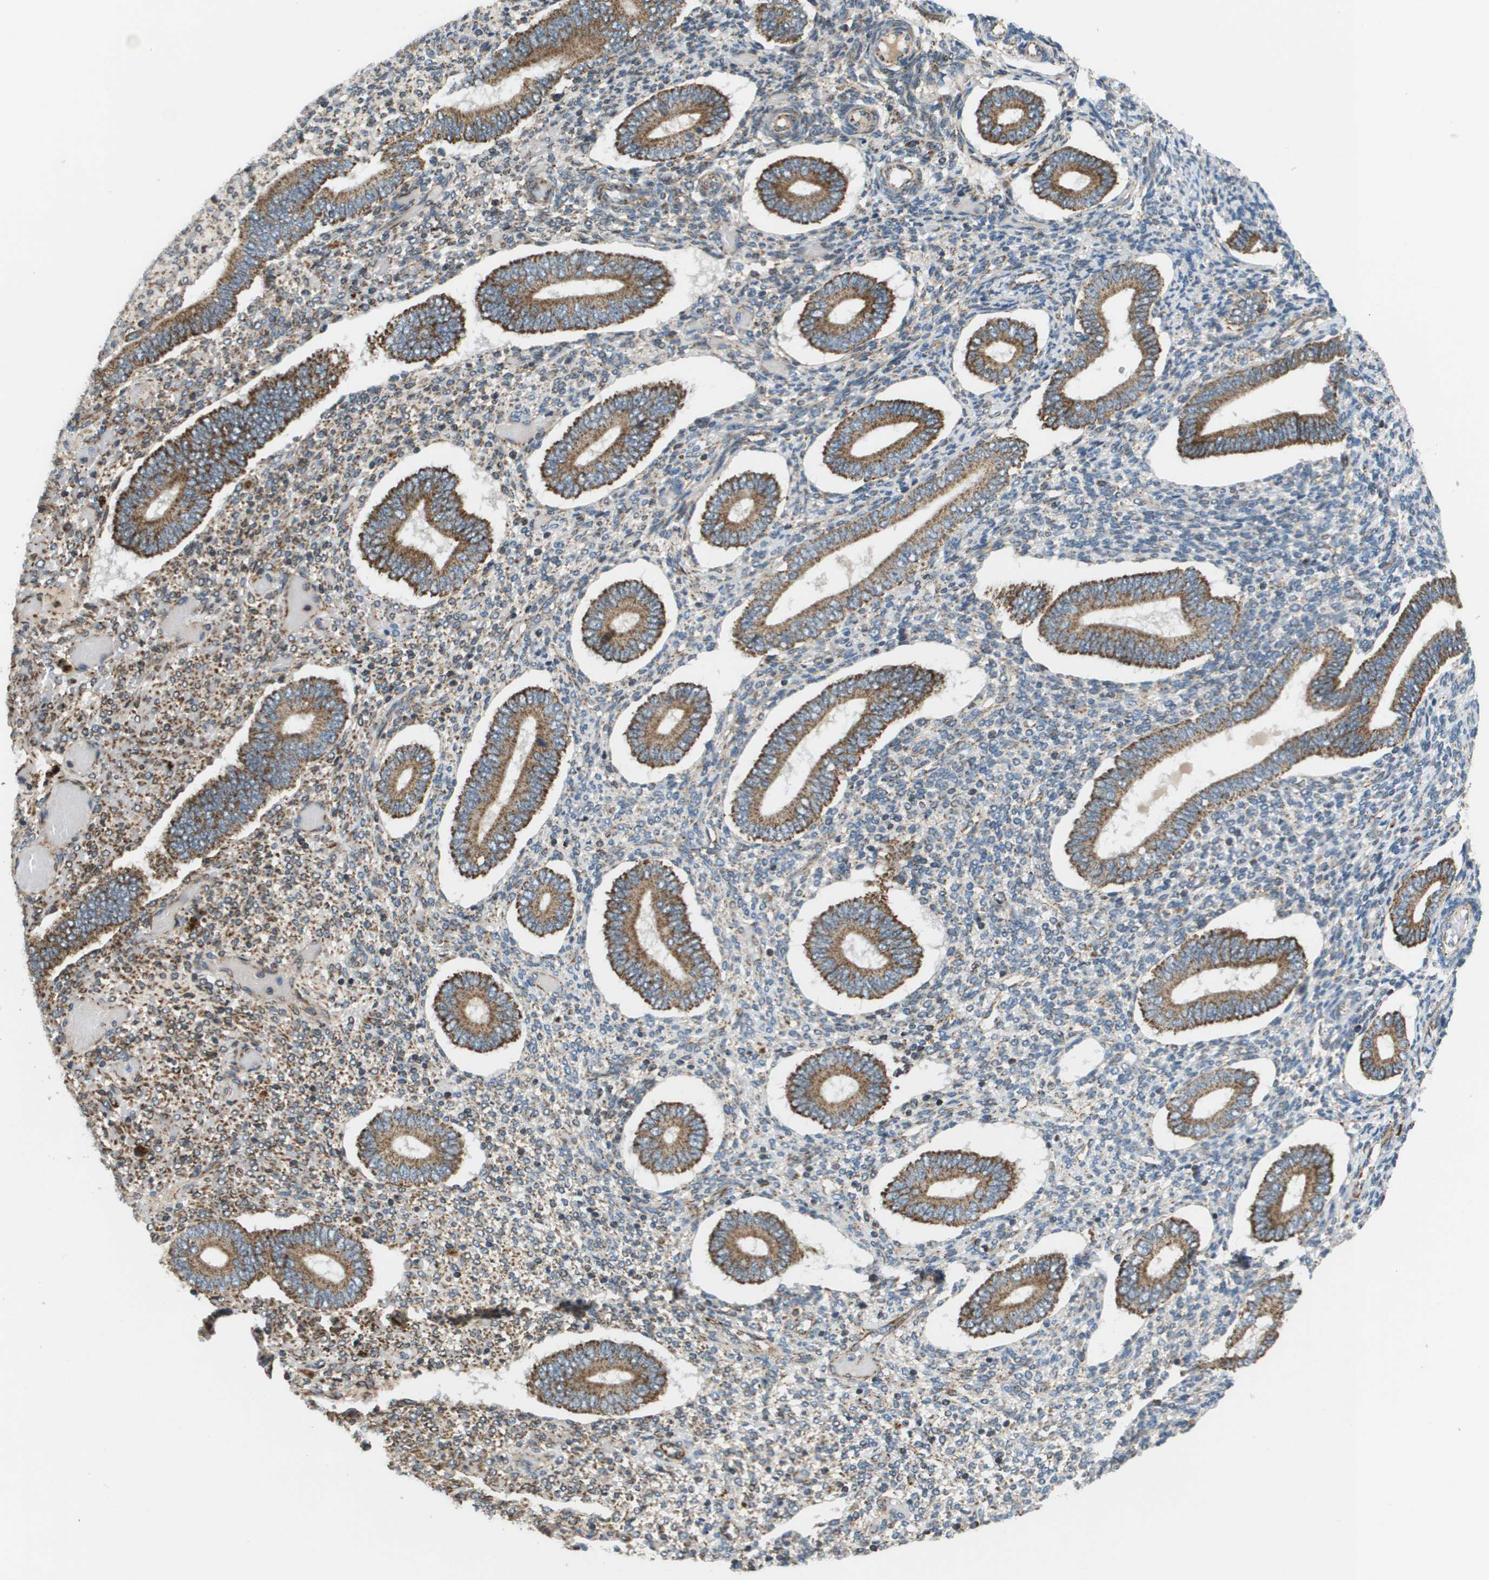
{"staining": {"intensity": "moderate", "quantity": "<25%", "location": "cytoplasmic/membranous"}, "tissue": "endometrium", "cell_type": "Cells in endometrial stroma", "image_type": "normal", "snomed": [{"axis": "morphology", "description": "Normal tissue, NOS"}, {"axis": "topography", "description": "Endometrium"}], "caption": "A photomicrograph showing moderate cytoplasmic/membranous positivity in about <25% of cells in endometrial stroma in normal endometrium, as visualized by brown immunohistochemical staining.", "gene": "NRK", "patient": {"sex": "female", "age": 42}}